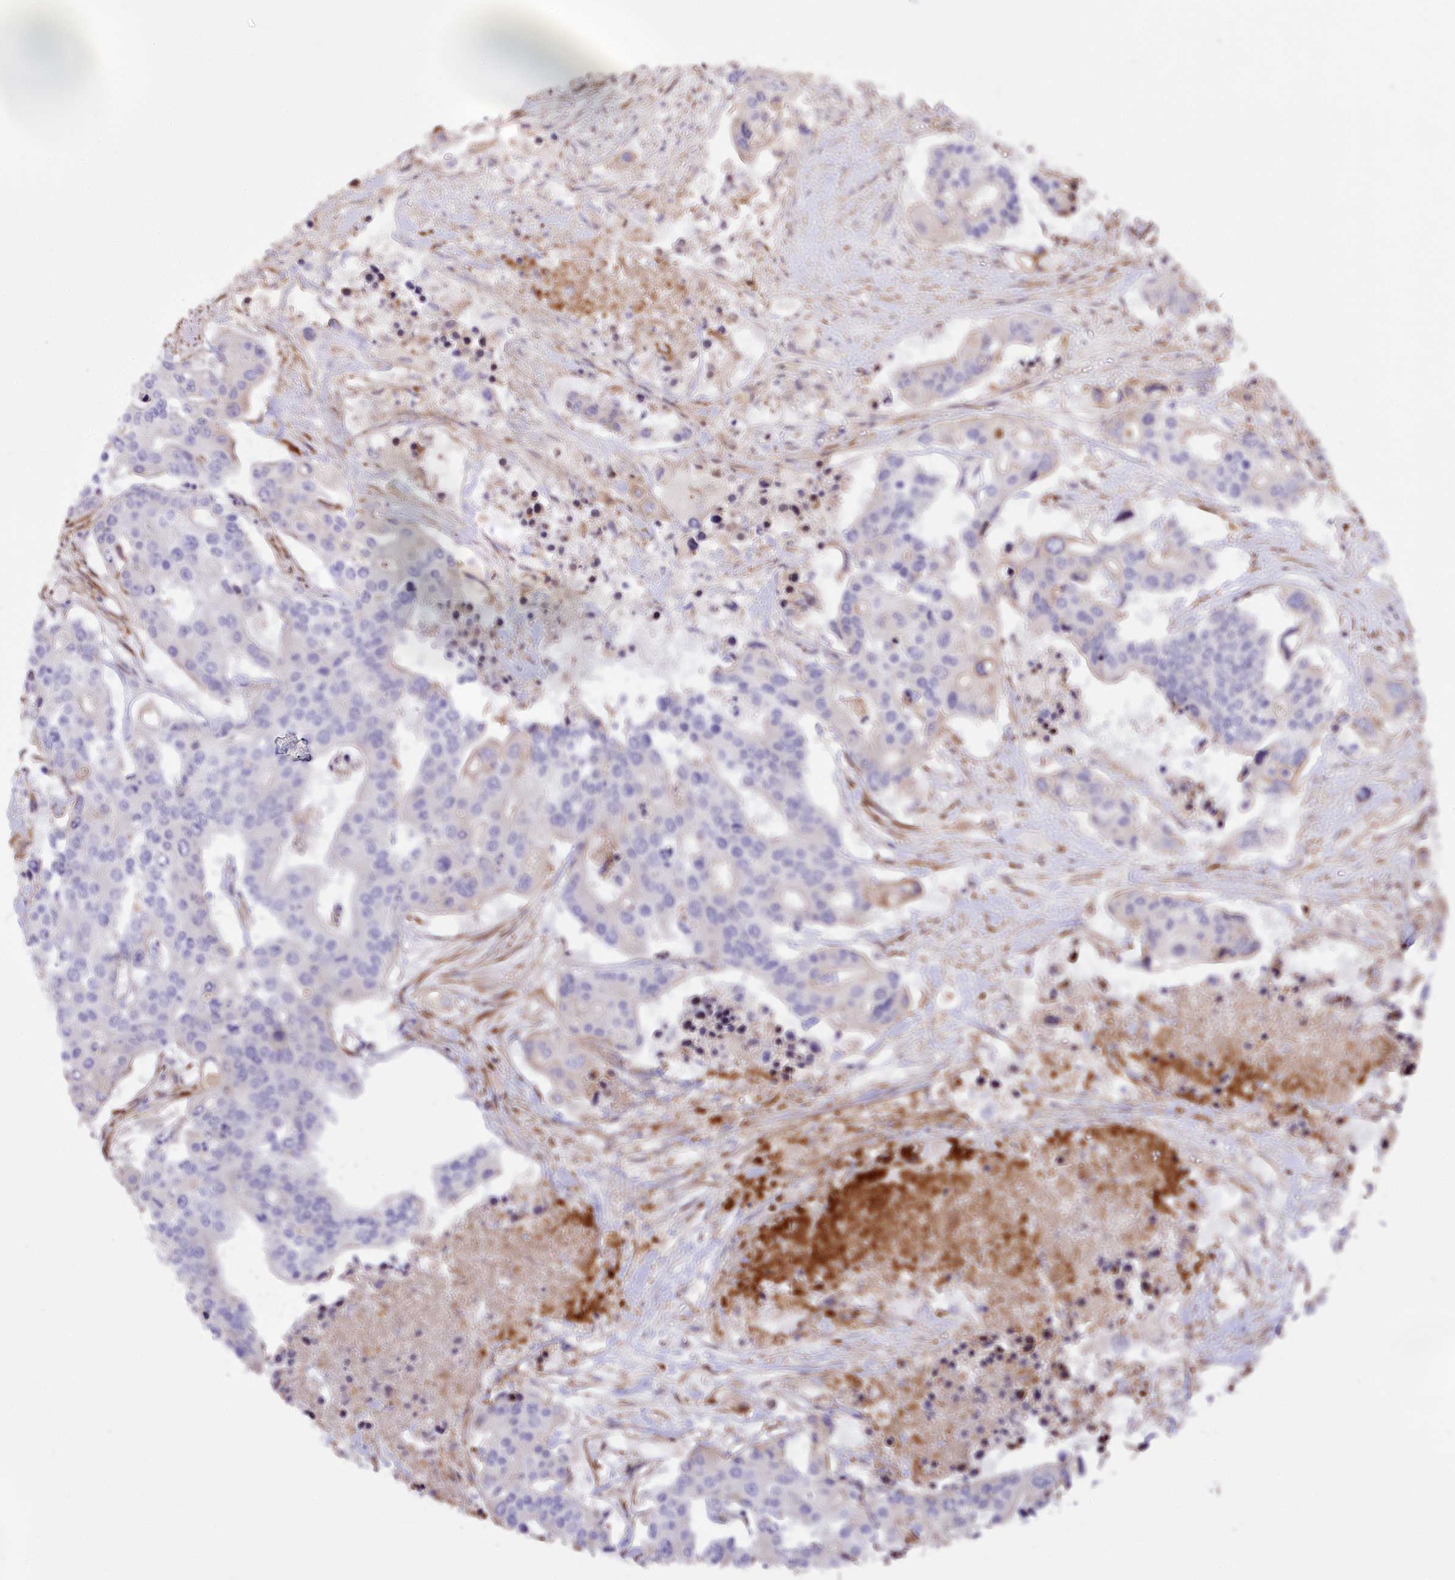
{"staining": {"intensity": "negative", "quantity": "none", "location": "none"}, "tissue": "colorectal cancer", "cell_type": "Tumor cells", "image_type": "cancer", "snomed": [{"axis": "morphology", "description": "Adenocarcinoma, NOS"}, {"axis": "topography", "description": "Colon"}], "caption": "DAB immunohistochemical staining of adenocarcinoma (colorectal) displays no significant positivity in tumor cells. Nuclei are stained in blue.", "gene": "RNF24", "patient": {"sex": "male", "age": 77}}